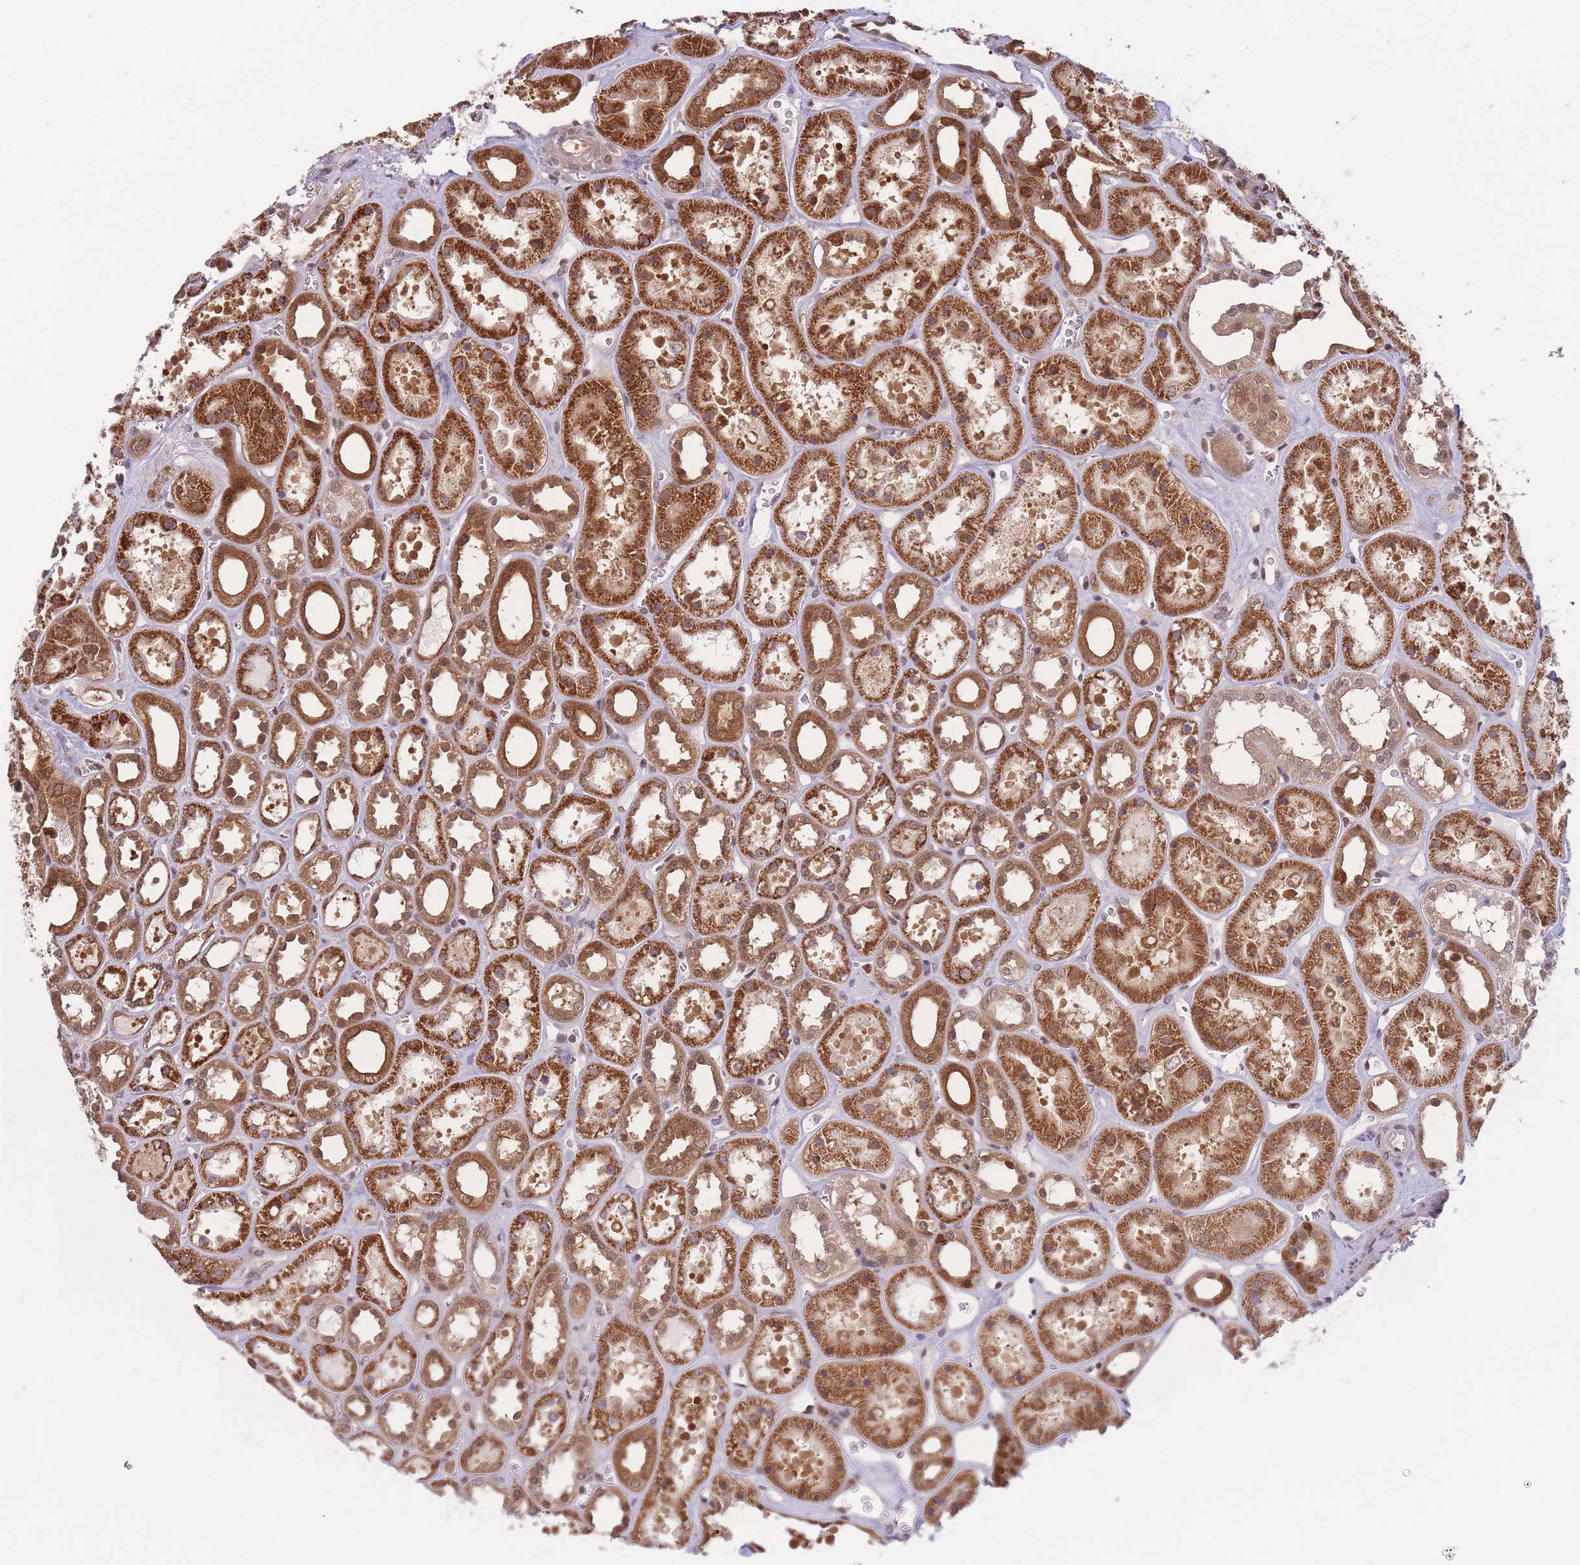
{"staining": {"intensity": "moderate", "quantity": "25%-75%", "location": "nuclear"}, "tissue": "kidney", "cell_type": "Cells in glomeruli", "image_type": "normal", "snomed": [{"axis": "morphology", "description": "Normal tissue, NOS"}, {"axis": "topography", "description": "Kidney"}], "caption": "About 25%-75% of cells in glomeruli in normal kidney display moderate nuclear protein positivity as visualized by brown immunohistochemical staining.", "gene": "NSFL1C", "patient": {"sex": "female", "age": 41}}